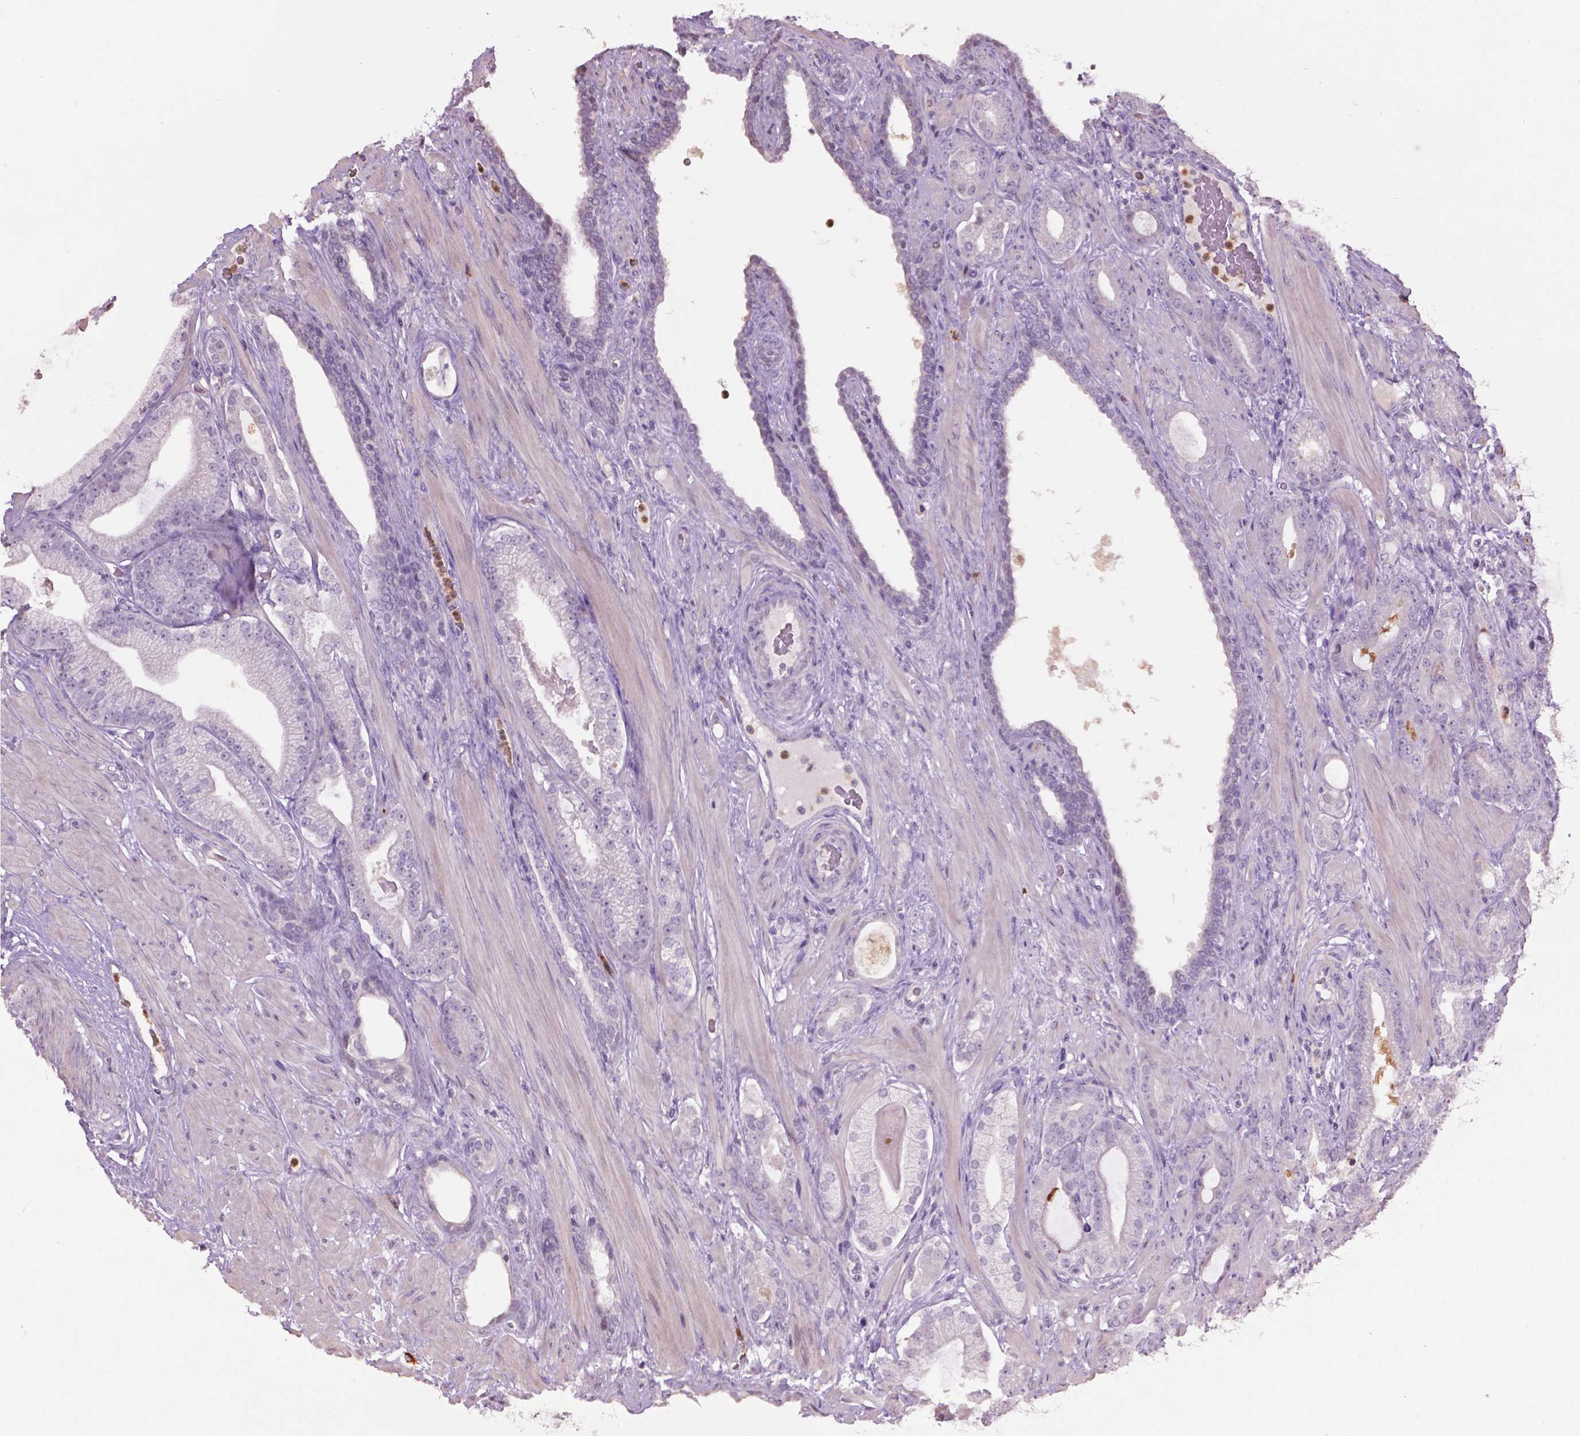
{"staining": {"intensity": "negative", "quantity": "none", "location": "none"}, "tissue": "prostate cancer", "cell_type": "Tumor cells", "image_type": "cancer", "snomed": [{"axis": "morphology", "description": "Adenocarcinoma, Low grade"}, {"axis": "topography", "description": "Prostate"}], "caption": "This is a histopathology image of IHC staining of prostate low-grade adenocarcinoma, which shows no staining in tumor cells.", "gene": "NTNG2", "patient": {"sex": "male", "age": 57}}